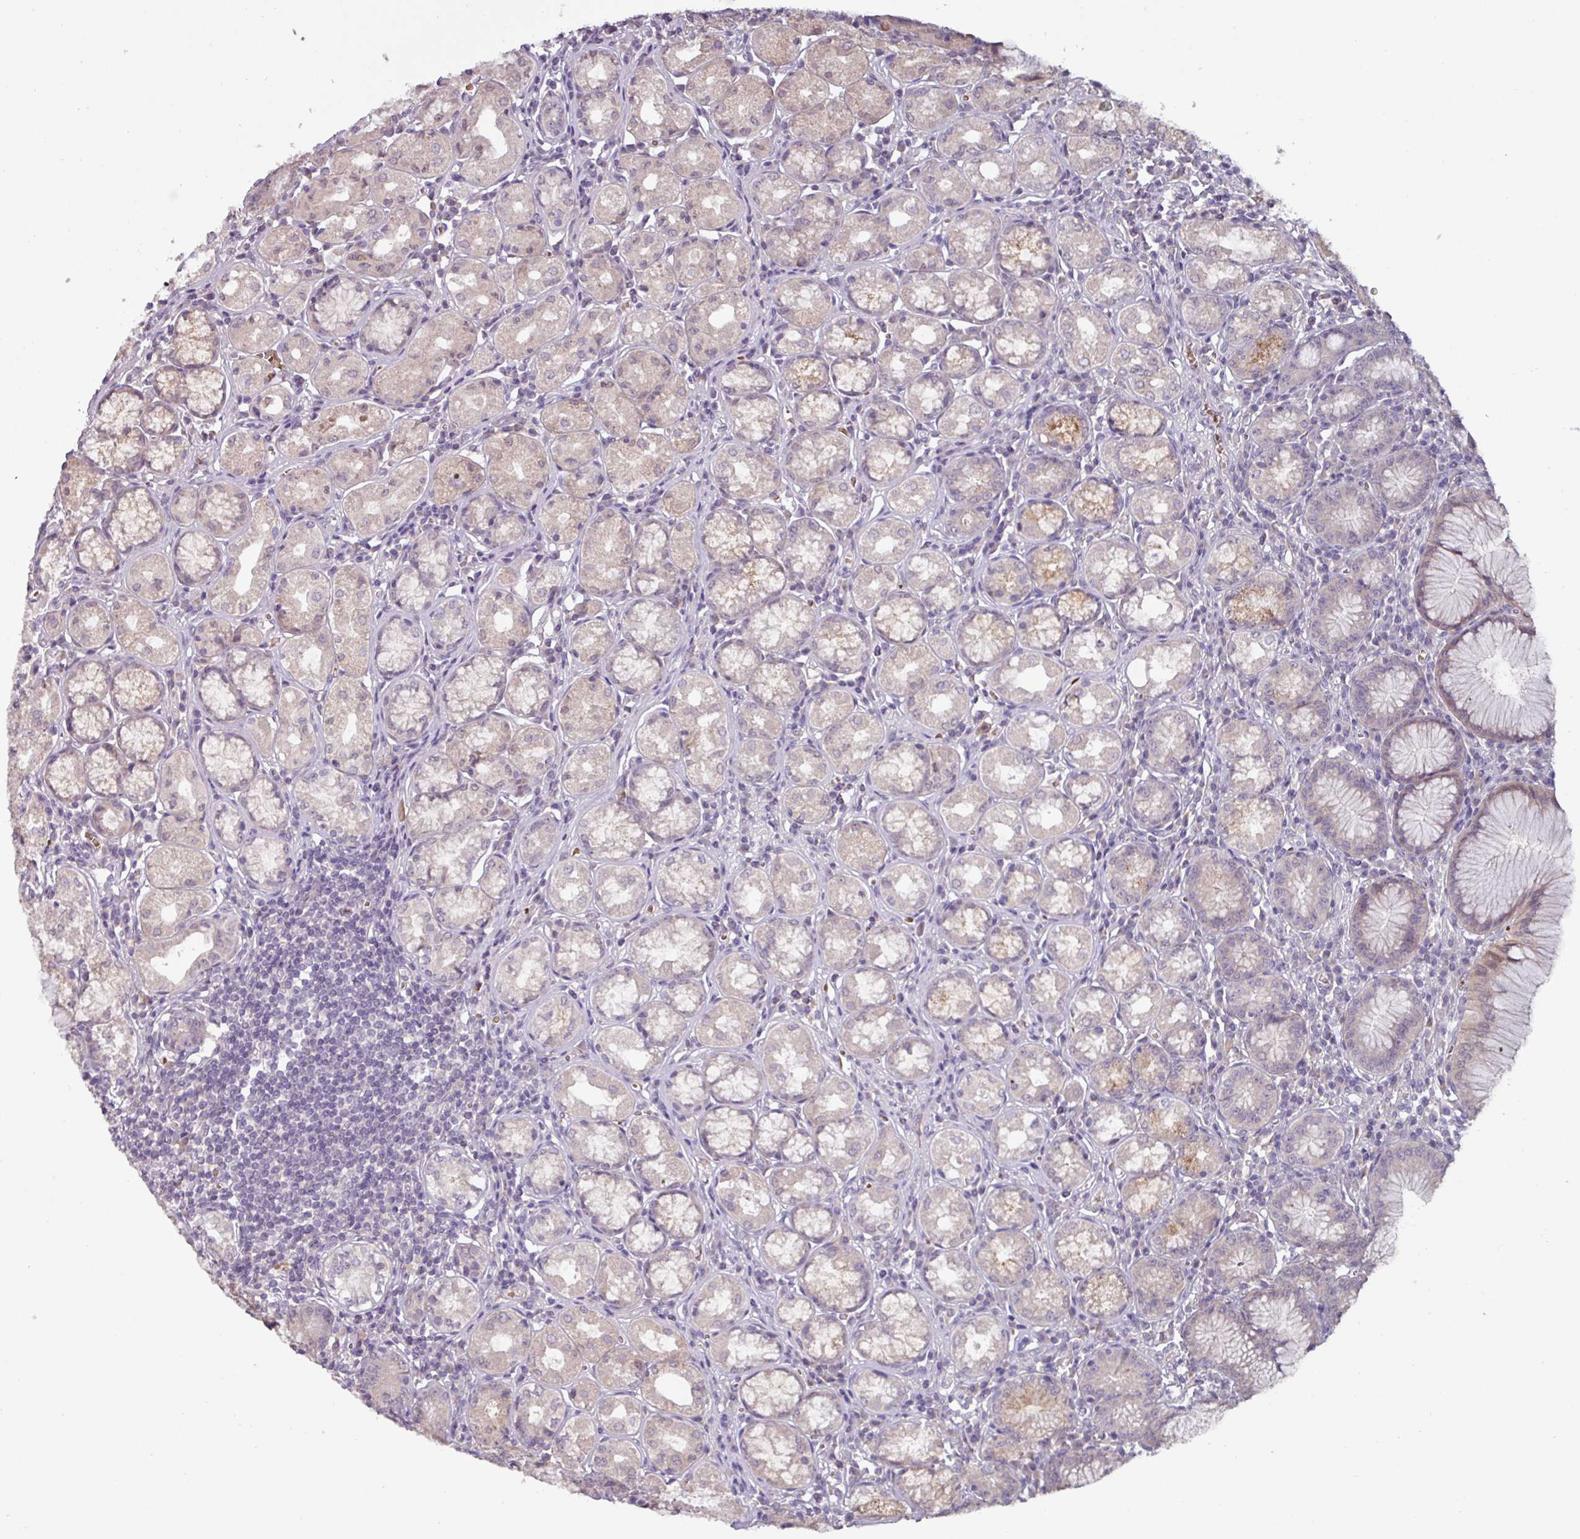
{"staining": {"intensity": "weak", "quantity": "25%-75%", "location": "cytoplasmic/membranous,nuclear"}, "tissue": "stomach", "cell_type": "Glandular cells", "image_type": "normal", "snomed": [{"axis": "morphology", "description": "Normal tissue, NOS"}, {"axis": "topography", "description": "Stomach"}], "caption": "This histopathology image reveals immunohistochemistry (IHC) staining of unremarkable human stomach, with low weak cytoplasmic/membranous,nuclear positivity in about 25%-75% of glandular cells.", "gene": "SLC5A10", "patient": {"sex": "male", "age": 55}}